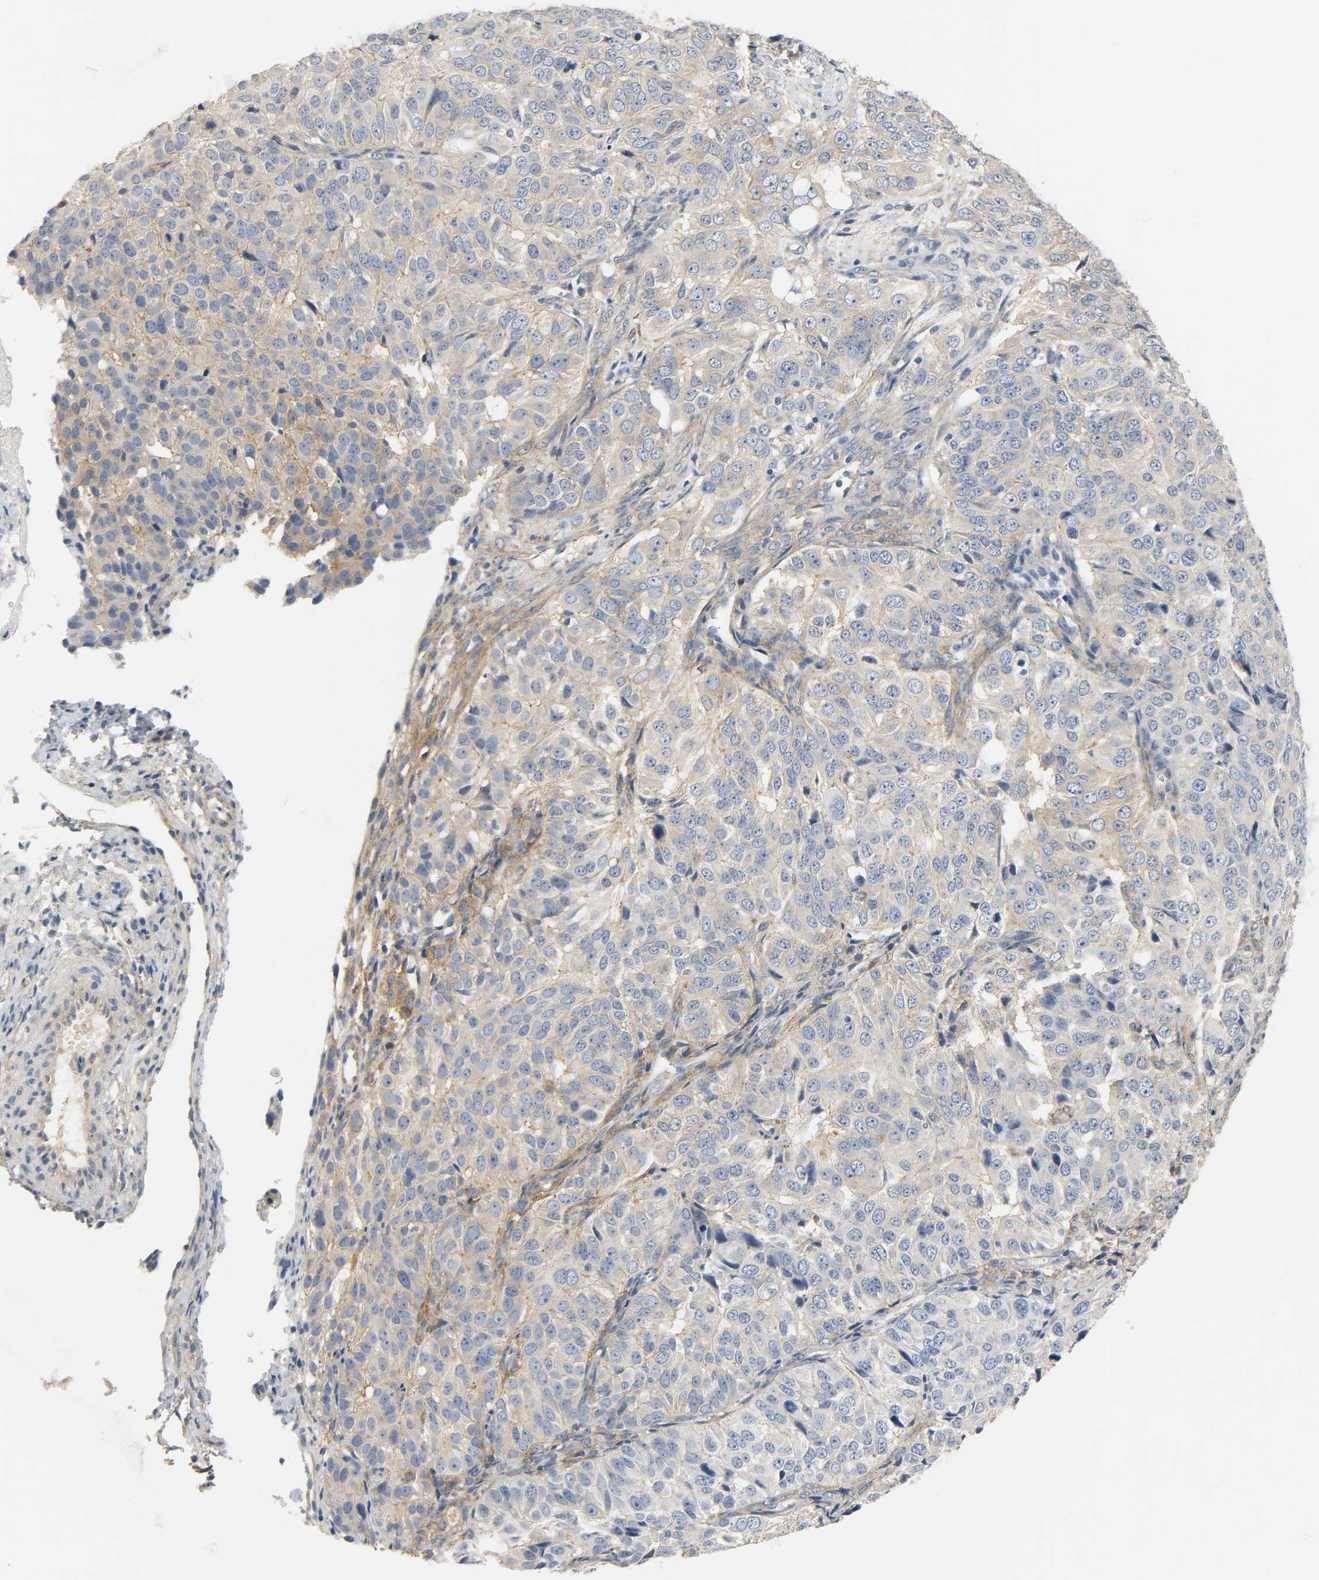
{"staining": {"intensity": "moderate", "quantity": "25%-75%", "location": "cytoplasmic/membranous"}, "tissue": "ovarian cancer", "cell_type": "Tumor cells", "image_type": "cancer", "snomed": [{"axis": "morphology", "description": "Carcinoma, endometroid"}, {"axis": "topography", "description": "Ovary"}], "caption": "This histopathology image exhibits immunohistochemistry staining of ovarian cancer (endometroid carcinoma), with medium moderate cytoplasmic/membranous positivity in approximately 25%-75% of tumor cells.", "gene": "ARPC1A", "patient": {"sex": "female", "age": 51}}